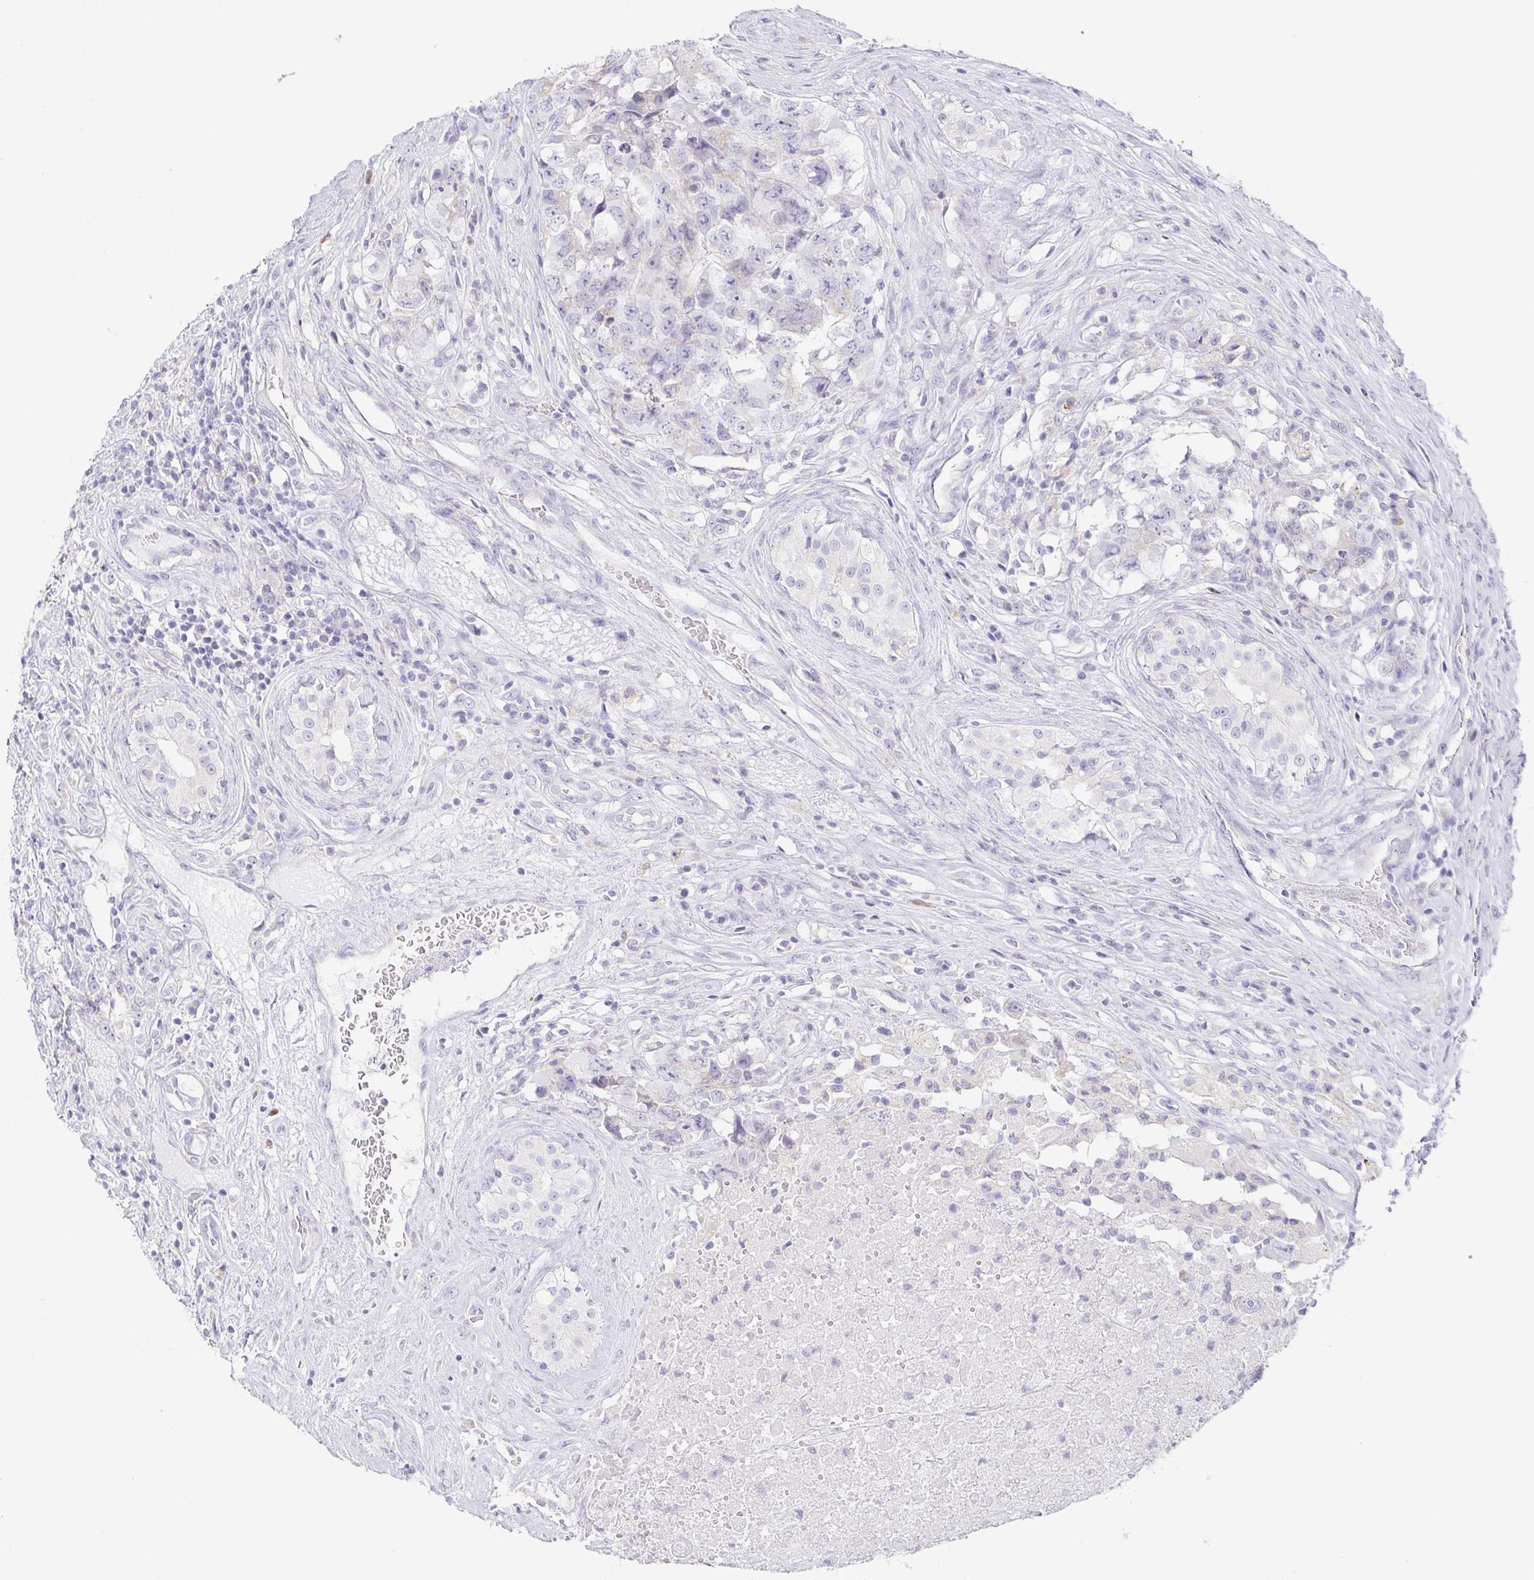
{"staining": {"intensity": "negative", "quantity": "none", "location": "none"}, "tissue": "testis cancer", "cell_type": "Tumor cells", "image_type": "cancer", "snomed": [{"axis": "morphology", "description": "Carcinoma, Embryonal, NOS"}, {"axis": "topography", "description": "Testis"}], "caption": "An image of human embryonal carcinoma (testis) is negative for staining in tumor cells.", "gene": "PRR27", "patient": {"sex": "male", "age": 24}}